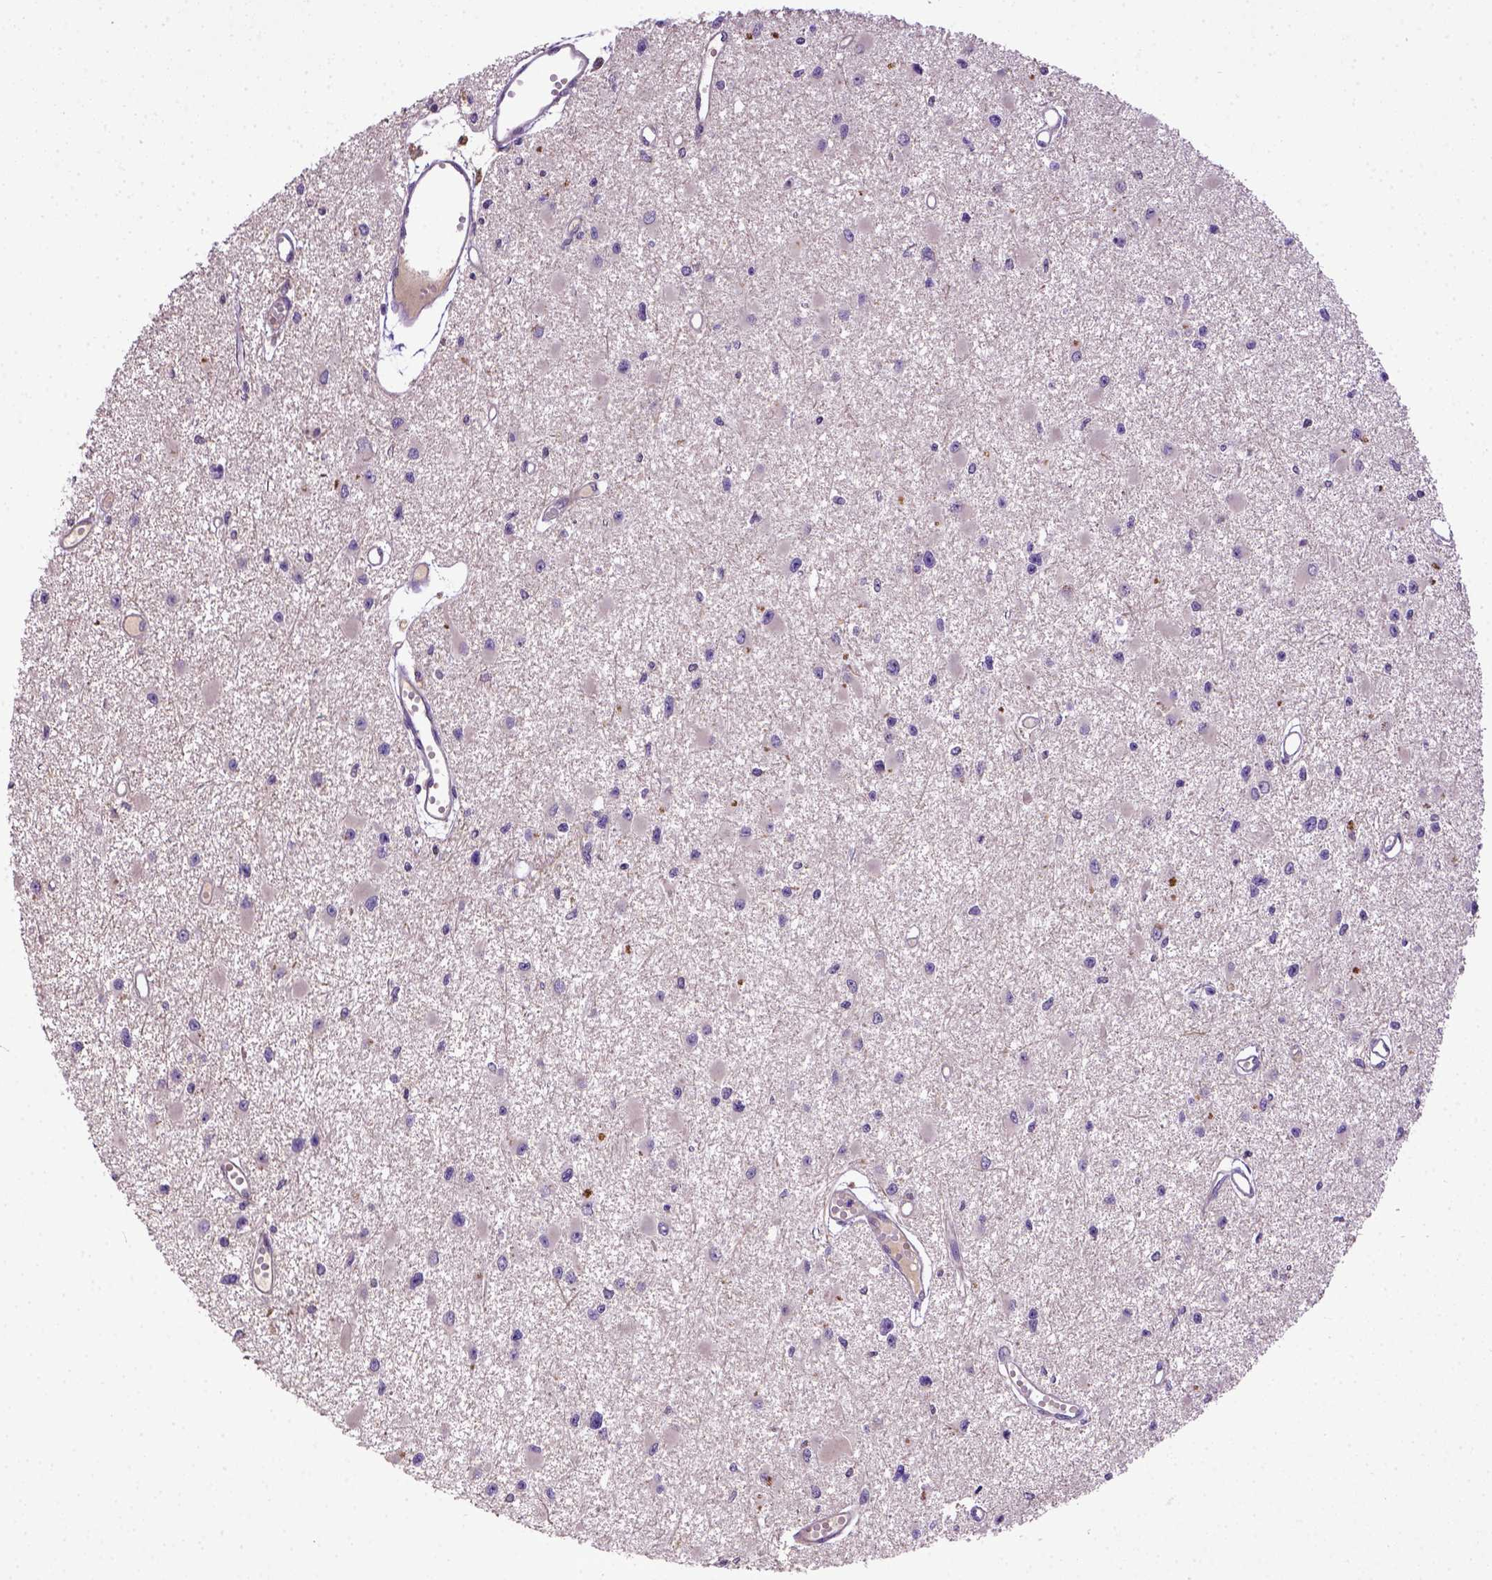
{"staining": {"intensity": "negative", "quantity": "none", "location": "none"}, "tissue": "glioma", "cell_type": "Tumor cells", "image_type": "cancer", "snomed": [{"axis": "morphology", "description": "Glioma, malignant, High grade"}, {"axis": "topography", "description": "Brain"}], "caption": "IHC of glioma displays no staining in tumor cells.", "gene": "DEPDC1B", "patient": {"sex": "male", "age": 54}}